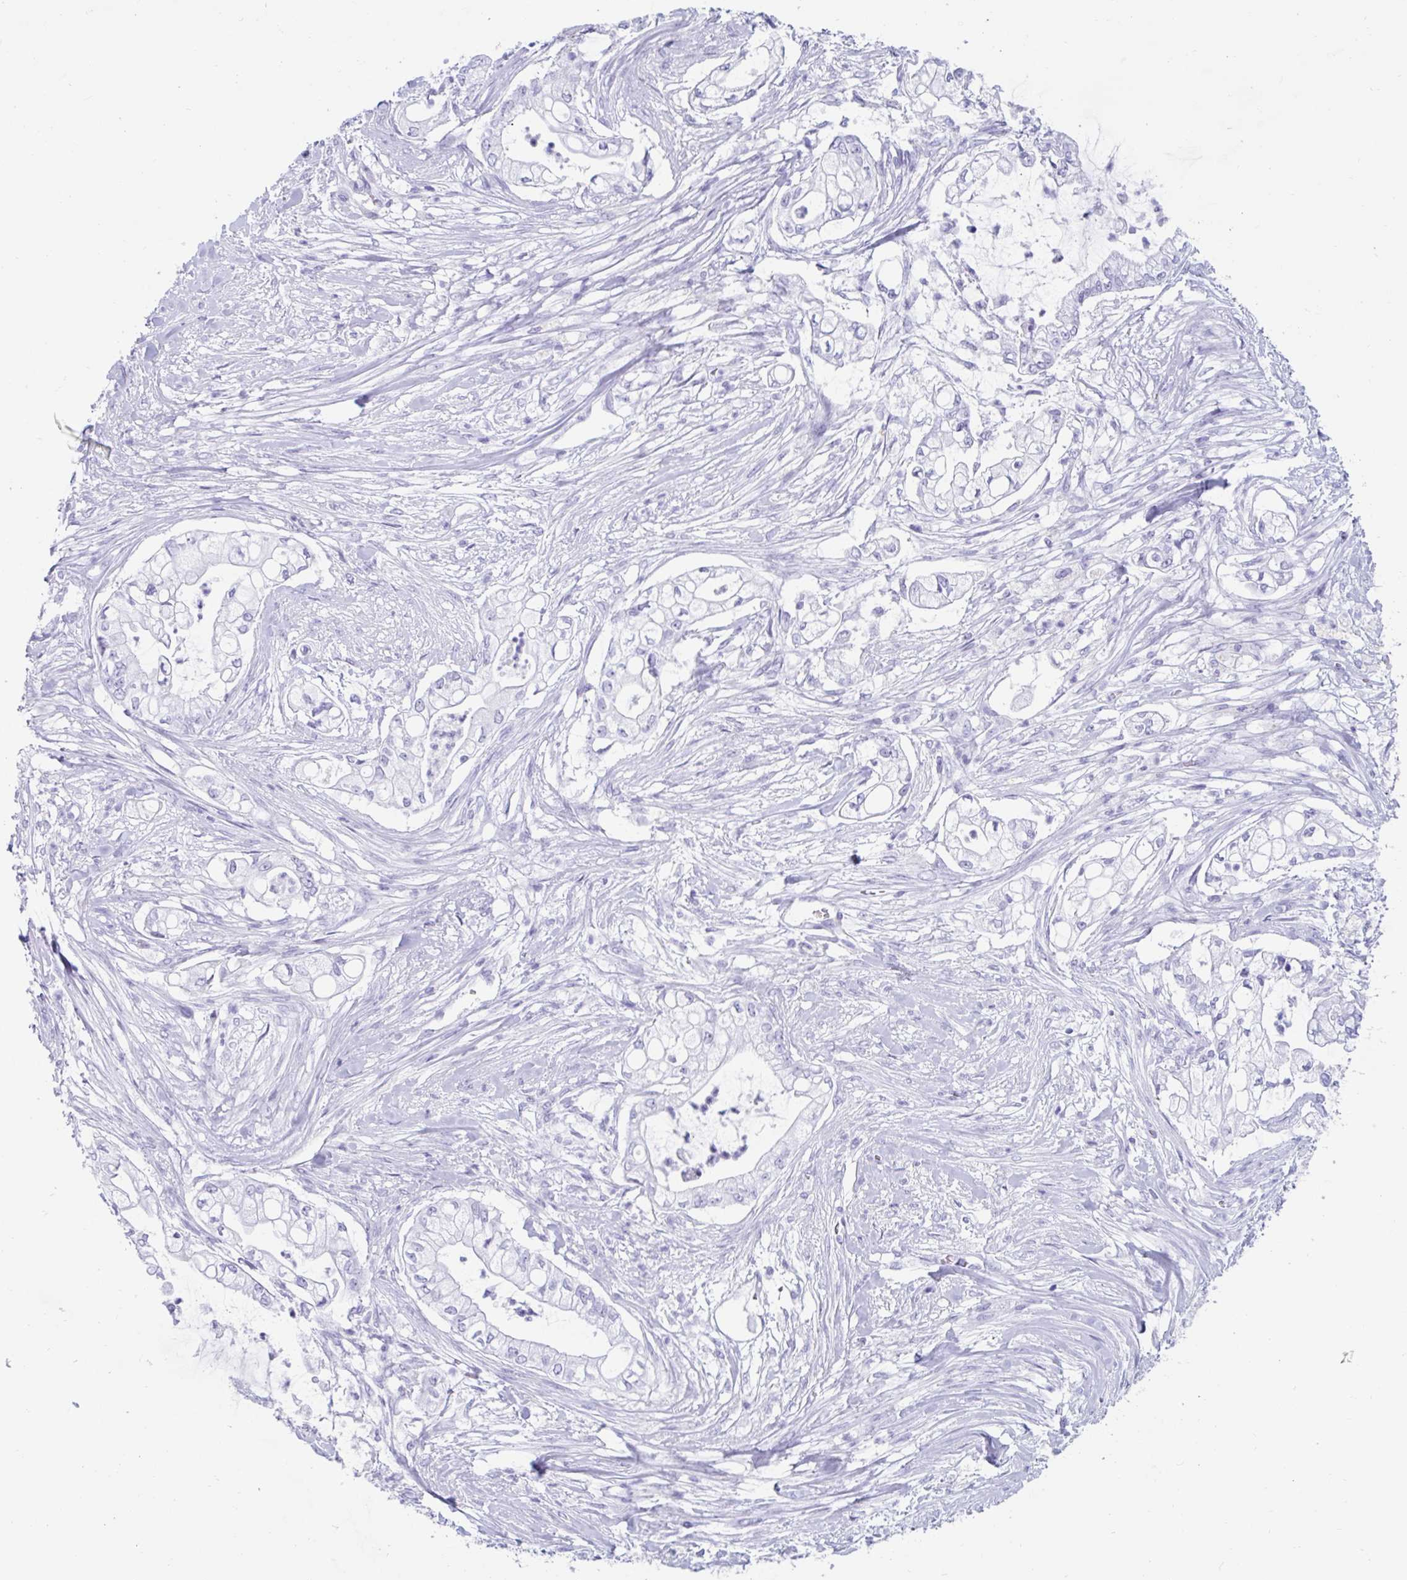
{"staining": {"intensity": "negative", "quantity": "none", "location": "none"}, "tissue": "pancreatic cancer", "cell_type": "Tumor cells", "image_type": "cancer", "snomed": [{"axis": "morphology", "description": "Adenocarcinoma, NOS"}, {"axis": "topography", "description": "Pancreas"}], "caption": "This is an immunohistochemistry (IHC) micrograph of human pancreatic cancer (adenocarcinoma). There is no positivity in tumor cells.", "gene": "GKN2", "patient": {"sex": "female", "age": 69}}